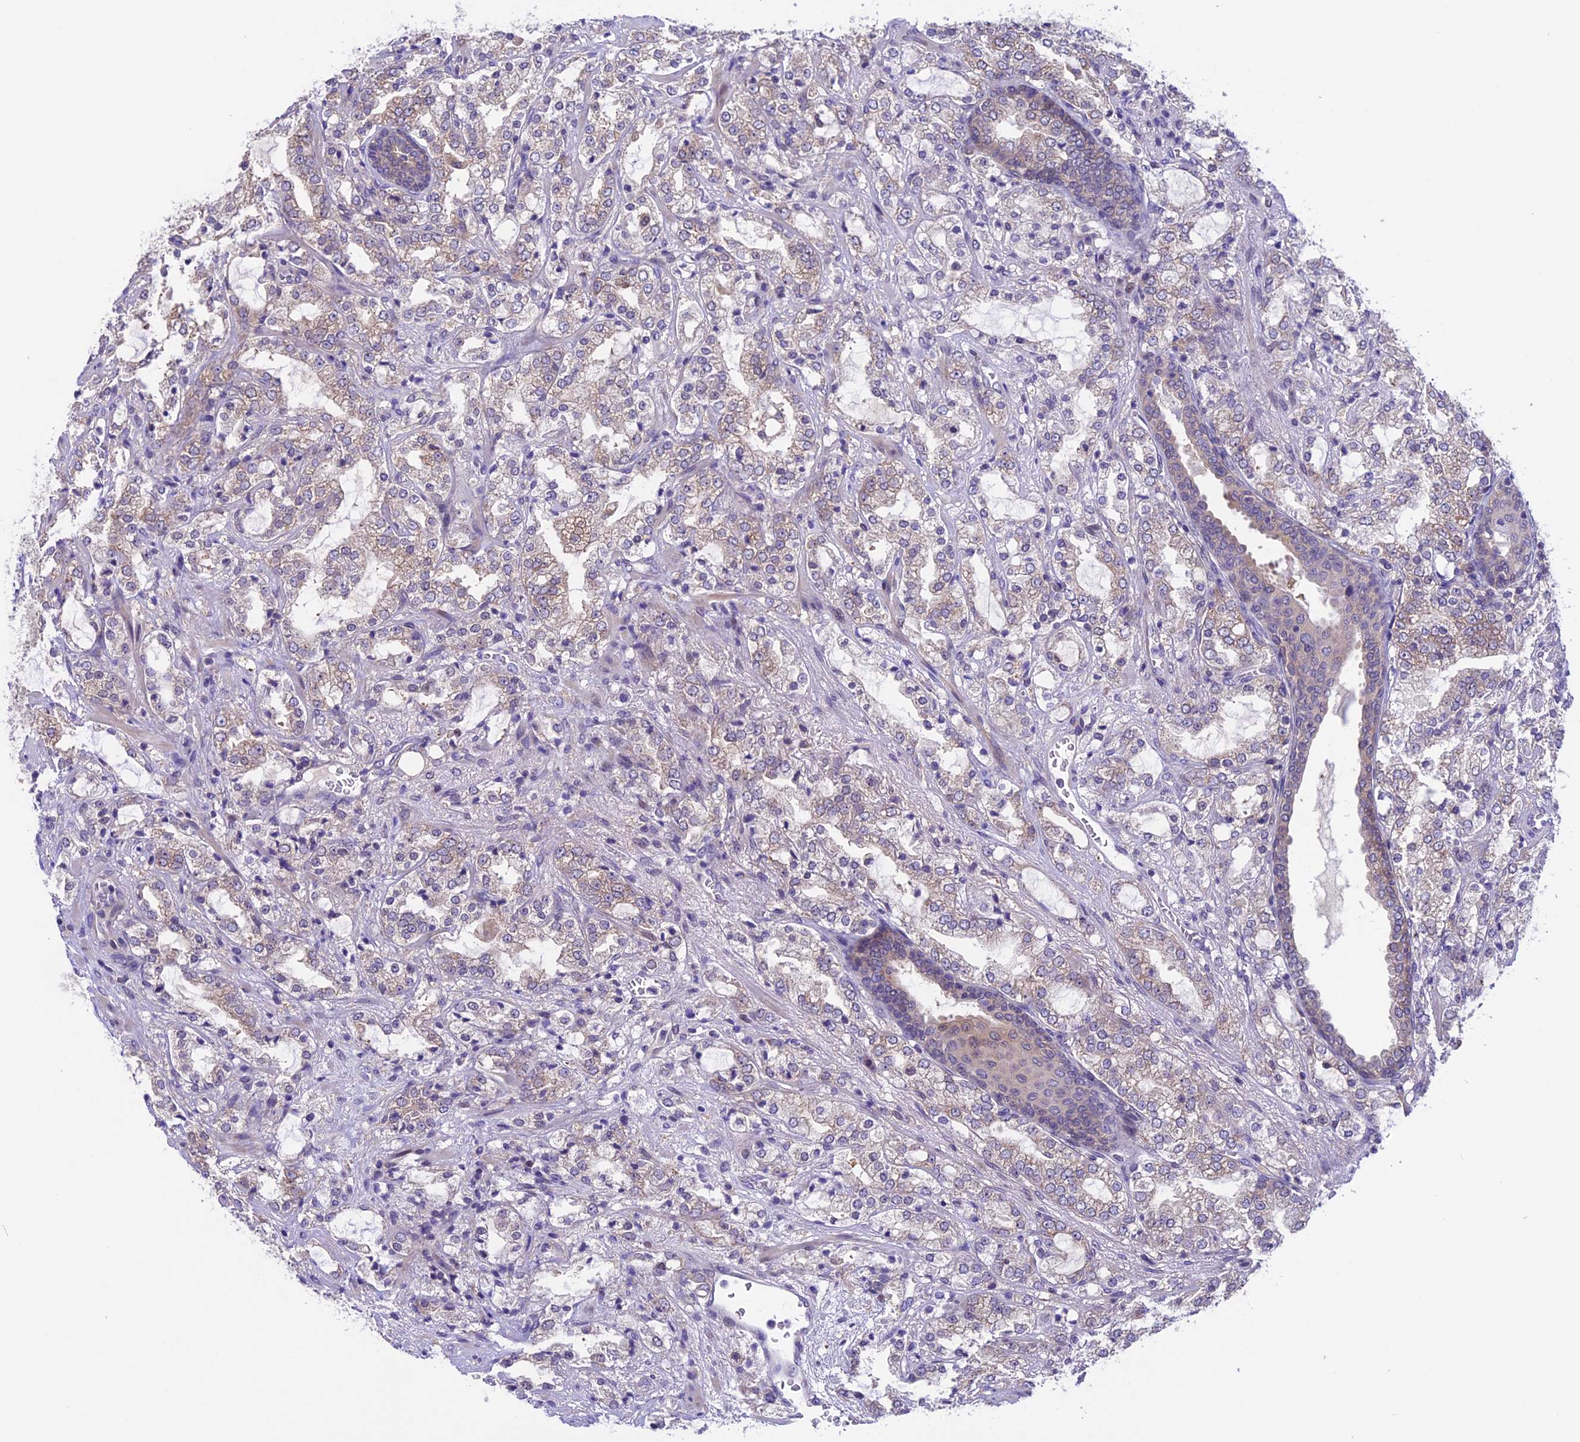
{"staining": {"intensity": "weak", "quantity": "25%-75%", "location": "cytoplasmic/membranous"}, "tissue": "prostate cancer", "cell_type": "Tumor cells", "image_type": "cancer", "snomed": [{"axis": "morphology", "description": "Adenocarcinoma, High grade"}, {"axis": "topography", "description": "Prostate"}], "caption": "DAB (3,3'-diaminobenzidine) immunohistochemical staining of human high-grade adenocarcinoma (prostate) shows weak cytoplasmic/membranous protein staining in about 25%-75% of tumor cells. (Stains: DAB in brown, nuclei in blue, Microscopy: brightfield microscopy at high magnification).", "gene": "XKR7", "patient": {"sex": "male", "age": 64}}